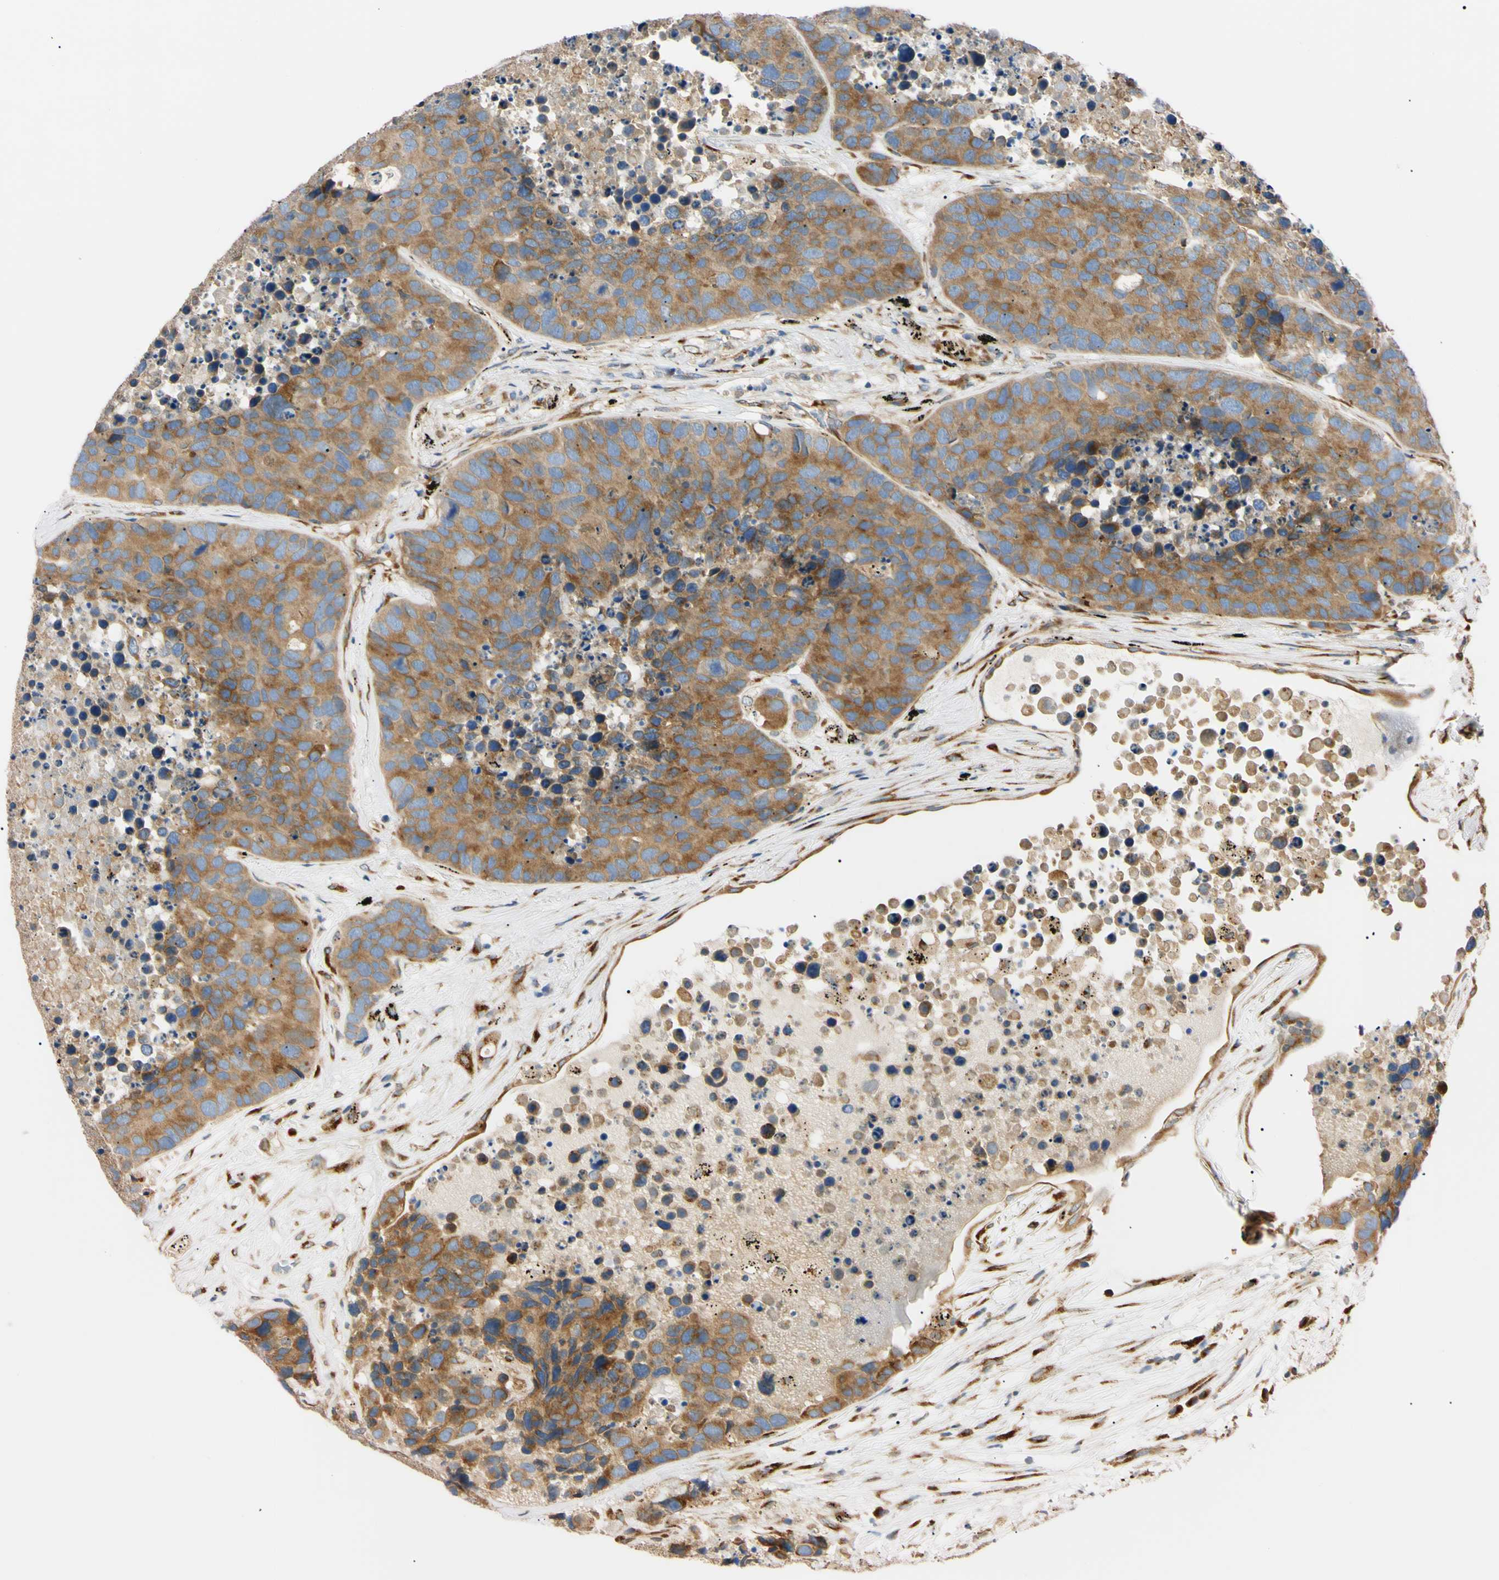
{"staining": {"intensity": "moderate", "quantity": ">75%", "location": "cytoplasmic/membranous"}, "tissue": "carcinoid", "cell_type": "Tumor cells", "image_type": "cancer", "snomed": [{"axis": "morphology", "description": "Carcinoid, malignant, NOS"}, {"axis": "topography", "description": "Lung"}], "caption": "Human malignant carcinoid stained with a brown dye shows moderate cytoplasmic/membranous positive staining in approximately >75% of tumor cells.", "gene": "IER3IP1", "patient": {"sex": "male", "age": 60}}